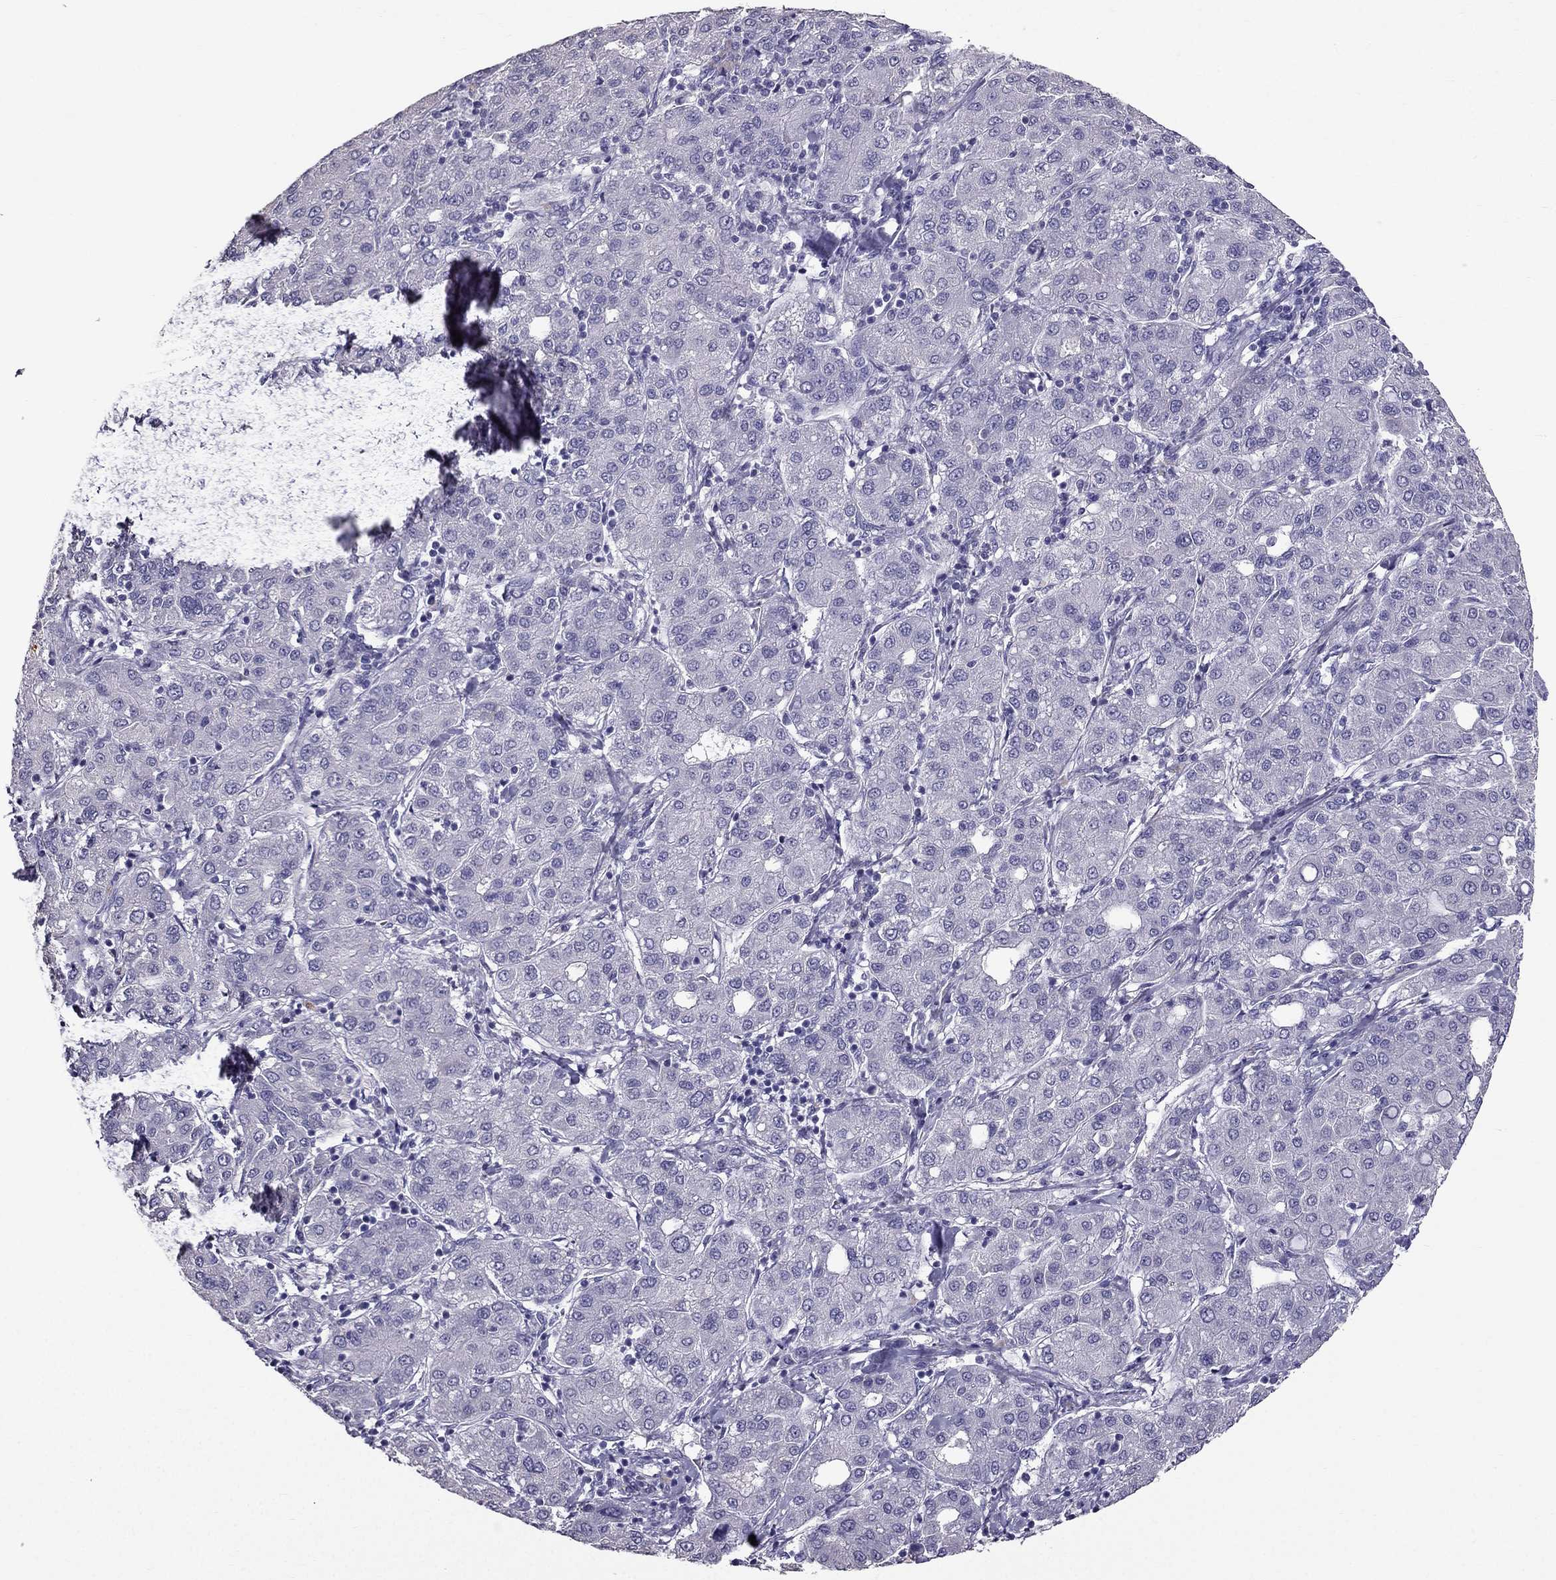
{"staining": {"intensity": "negative", "quantity": "none", "location": "none"}, "tissue": "liver cancer", "cell_type": "Tumor cells", "image_type": "cancer", "snomed": [{"axis": "morphology", "description": "Carcinoma, Hepatocellular, NOS"}, {"axis": "topography", "description": "Liver"}], "caption": "Photomicrograph shows no significant protein staining in tumor cells of liver hepatocellular carcinoma. The staining is performed using DAB brown chromogen with nuclei counter-stained in using hematoxylin.", "gene": "SCG5", "patient": {"sex": "male", "age": 65}}